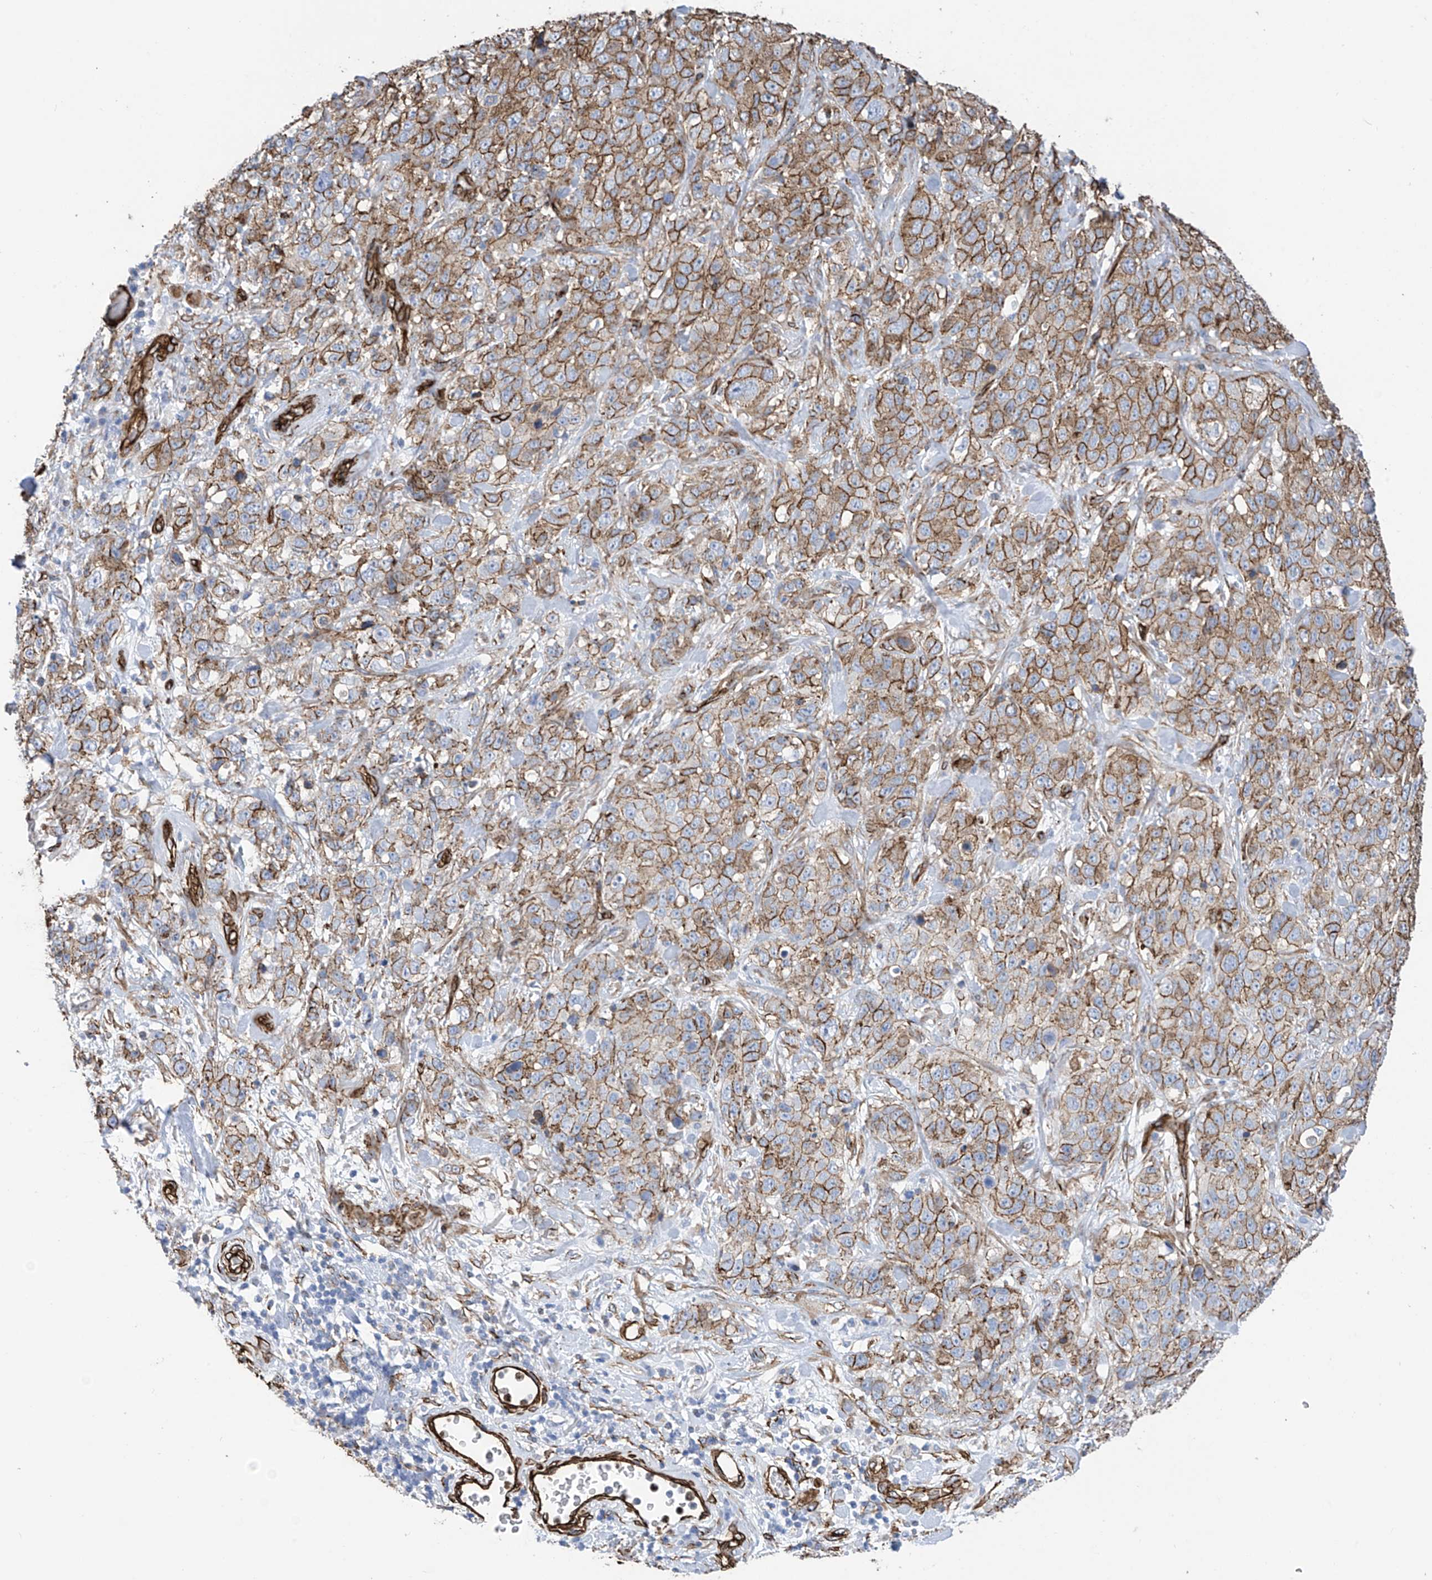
{"staining": {"intensity": "moderate", "quantity": ">75%", "location": "cytoplasmic/membranous"}, "tissue": "stomach cancer", "cell_type": "Tumor cells", "image_type": "cancer", "snomed": [{"axis": "morphology", "description": "Adenocarcinoma, NOS"}, {"axis": "topography", "description": "Stomach"}], "caption": "Immunohistochemistry (DAB) staining of human stomach cancer demonstrates moderate cytoplasmic/membranous protein positivity in about >75% of tumor cells.", "gene": "UBTD1", "patient": {"sex": "male", "age": 48}}